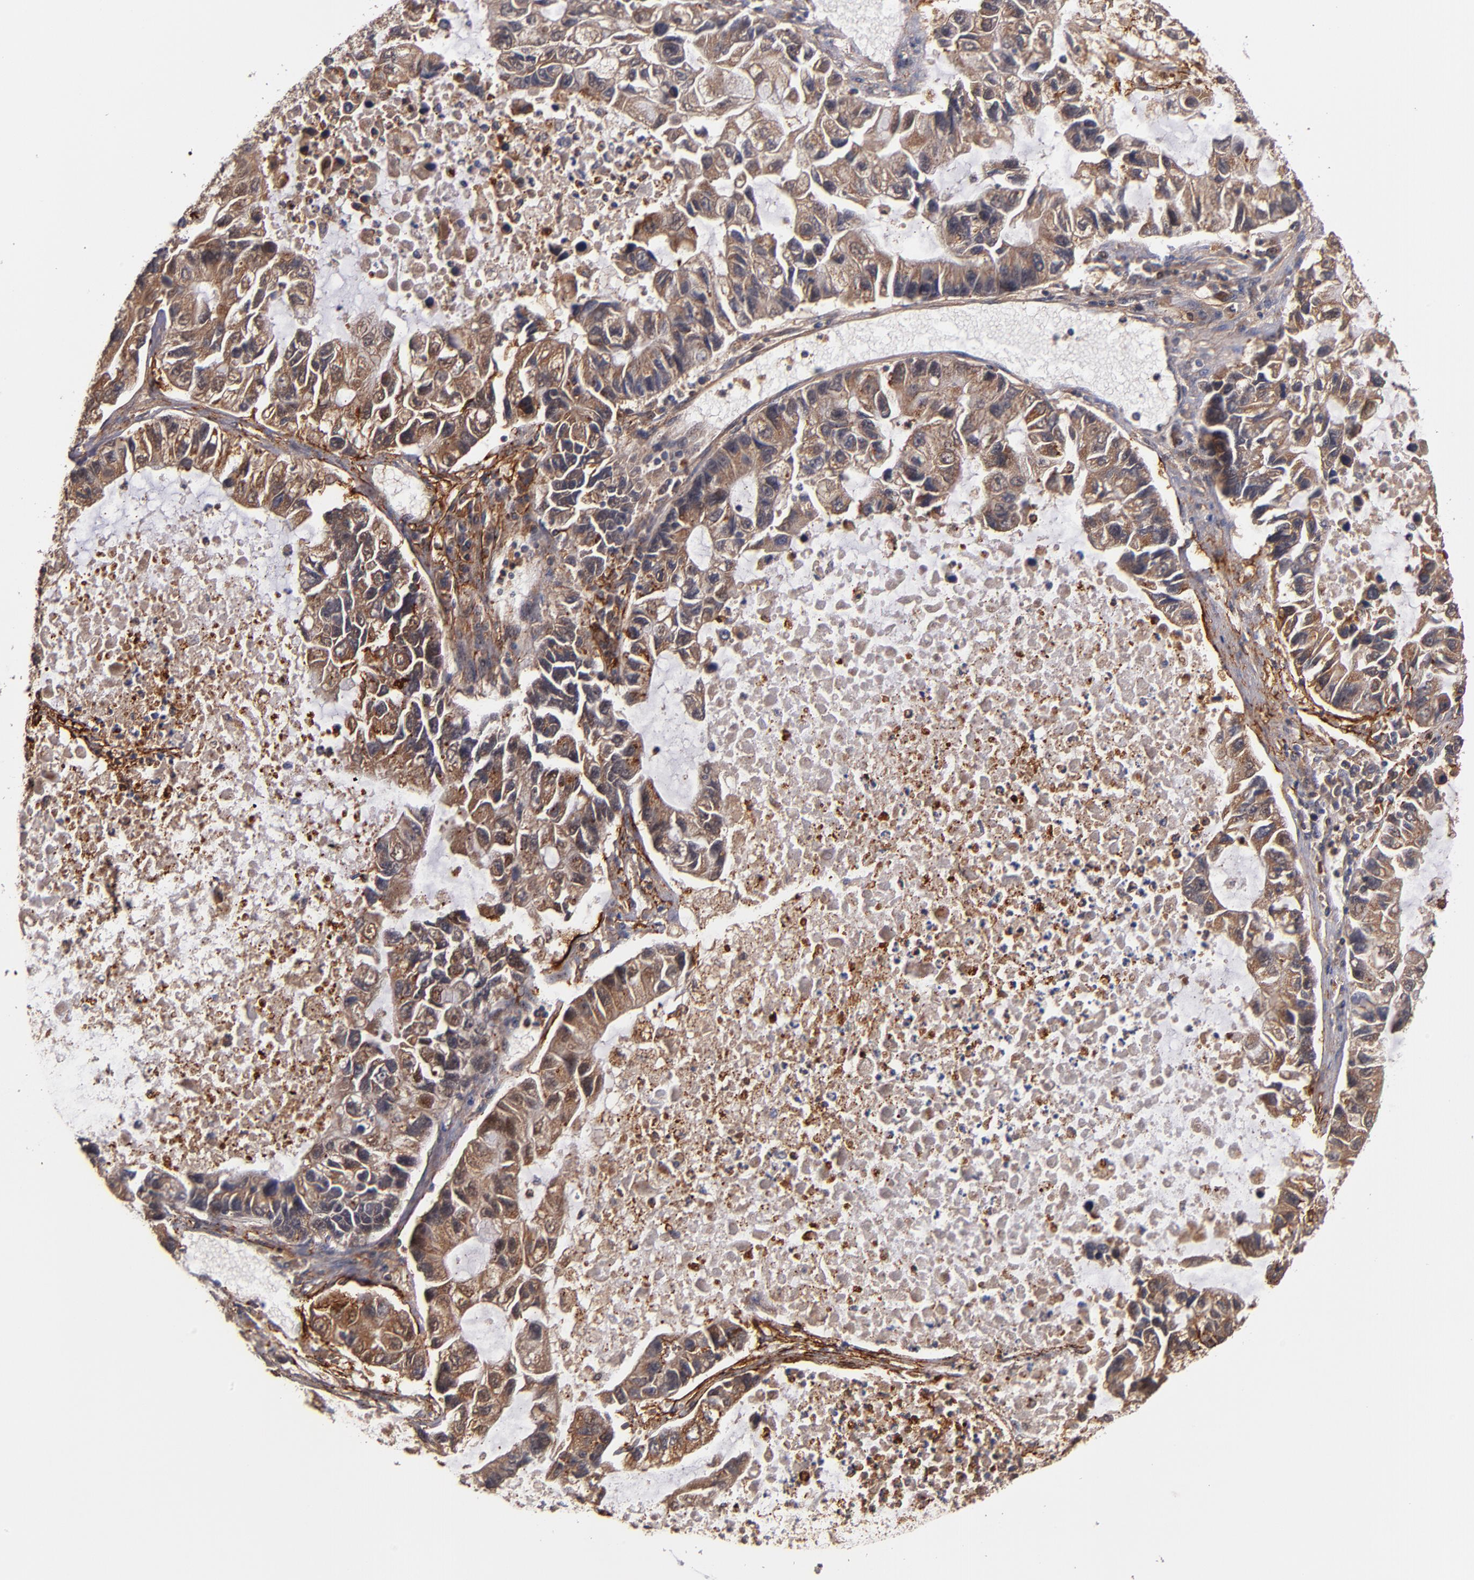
{"staining": {"intensity": "moderate", "quantity": ">75%", "location": "cytoplasmic/membranous"}, "tissue": "lung cancer", "cell_type": "Tumor cells", "image_type": "cancer", "snomed": [{"axis": "morphology", "description": "Adenocarcinoma, NOS"}, {"axis": "topography", "description": "Lung"}], "caption": "Lung cancer tissue displays moderate cytoplasmic/membranous expression in approximately >75% of tumor cells", "gene": "DIABLO", "patient": {"sex": "female", "age": 51}}